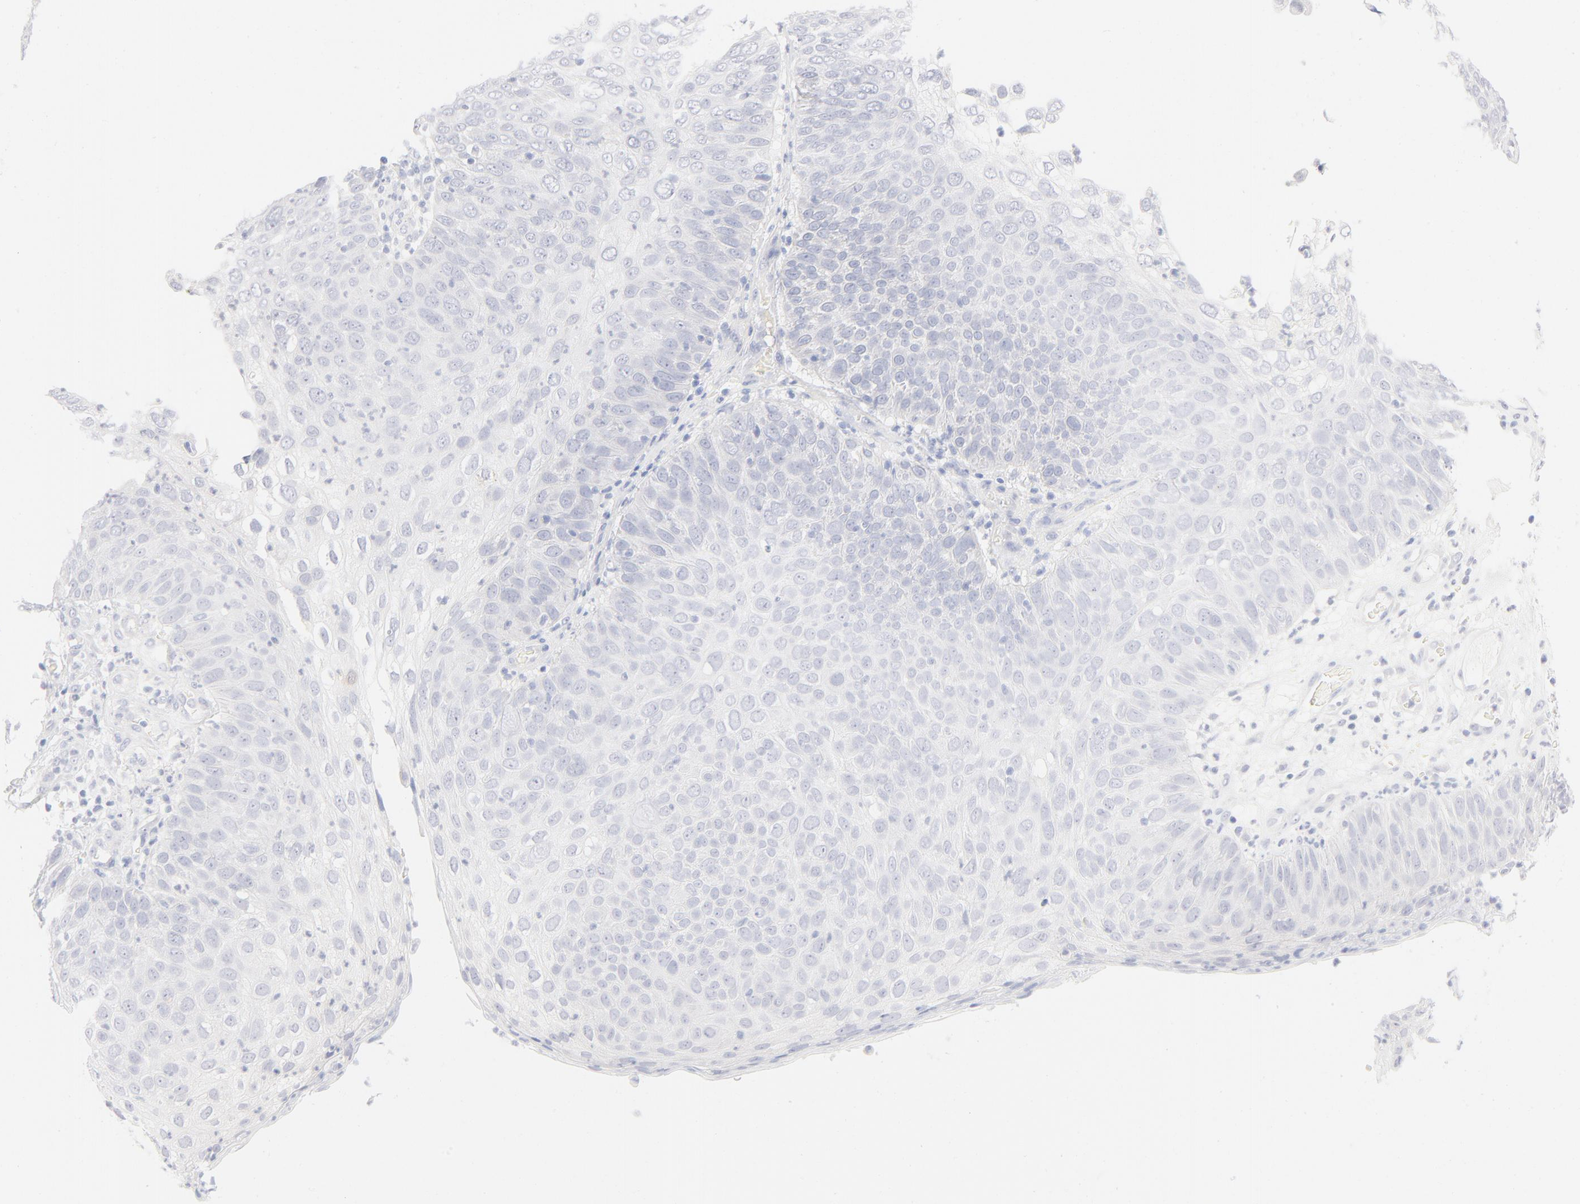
{"staining": {"intensity": "negative", "quantity": "none", "location": "none"}, "tissue": "skin cancer", "cell_type": "Tumor cells", "image_type": "cancer", "snomed": [{"axis": "morphology", "description": "Squamous cell carcinoma, NOS"}, {"axis": "topography", "description": "Skin"}], "caption": "DAB (3,3'-diaminobenzidine) immunohistochemical staining of human skin squamous cell carcinoma demonstrates no significant positivity in tumor cells. (Stains: DAB (3,3'-diaminobenzidine) immunohistochemistry with hematoxylin counter stain, Microscopy: brightfield microscopy at high magnification).", "gene": "ONECUT1", "patient": {"sex": "male", "age": 87}}